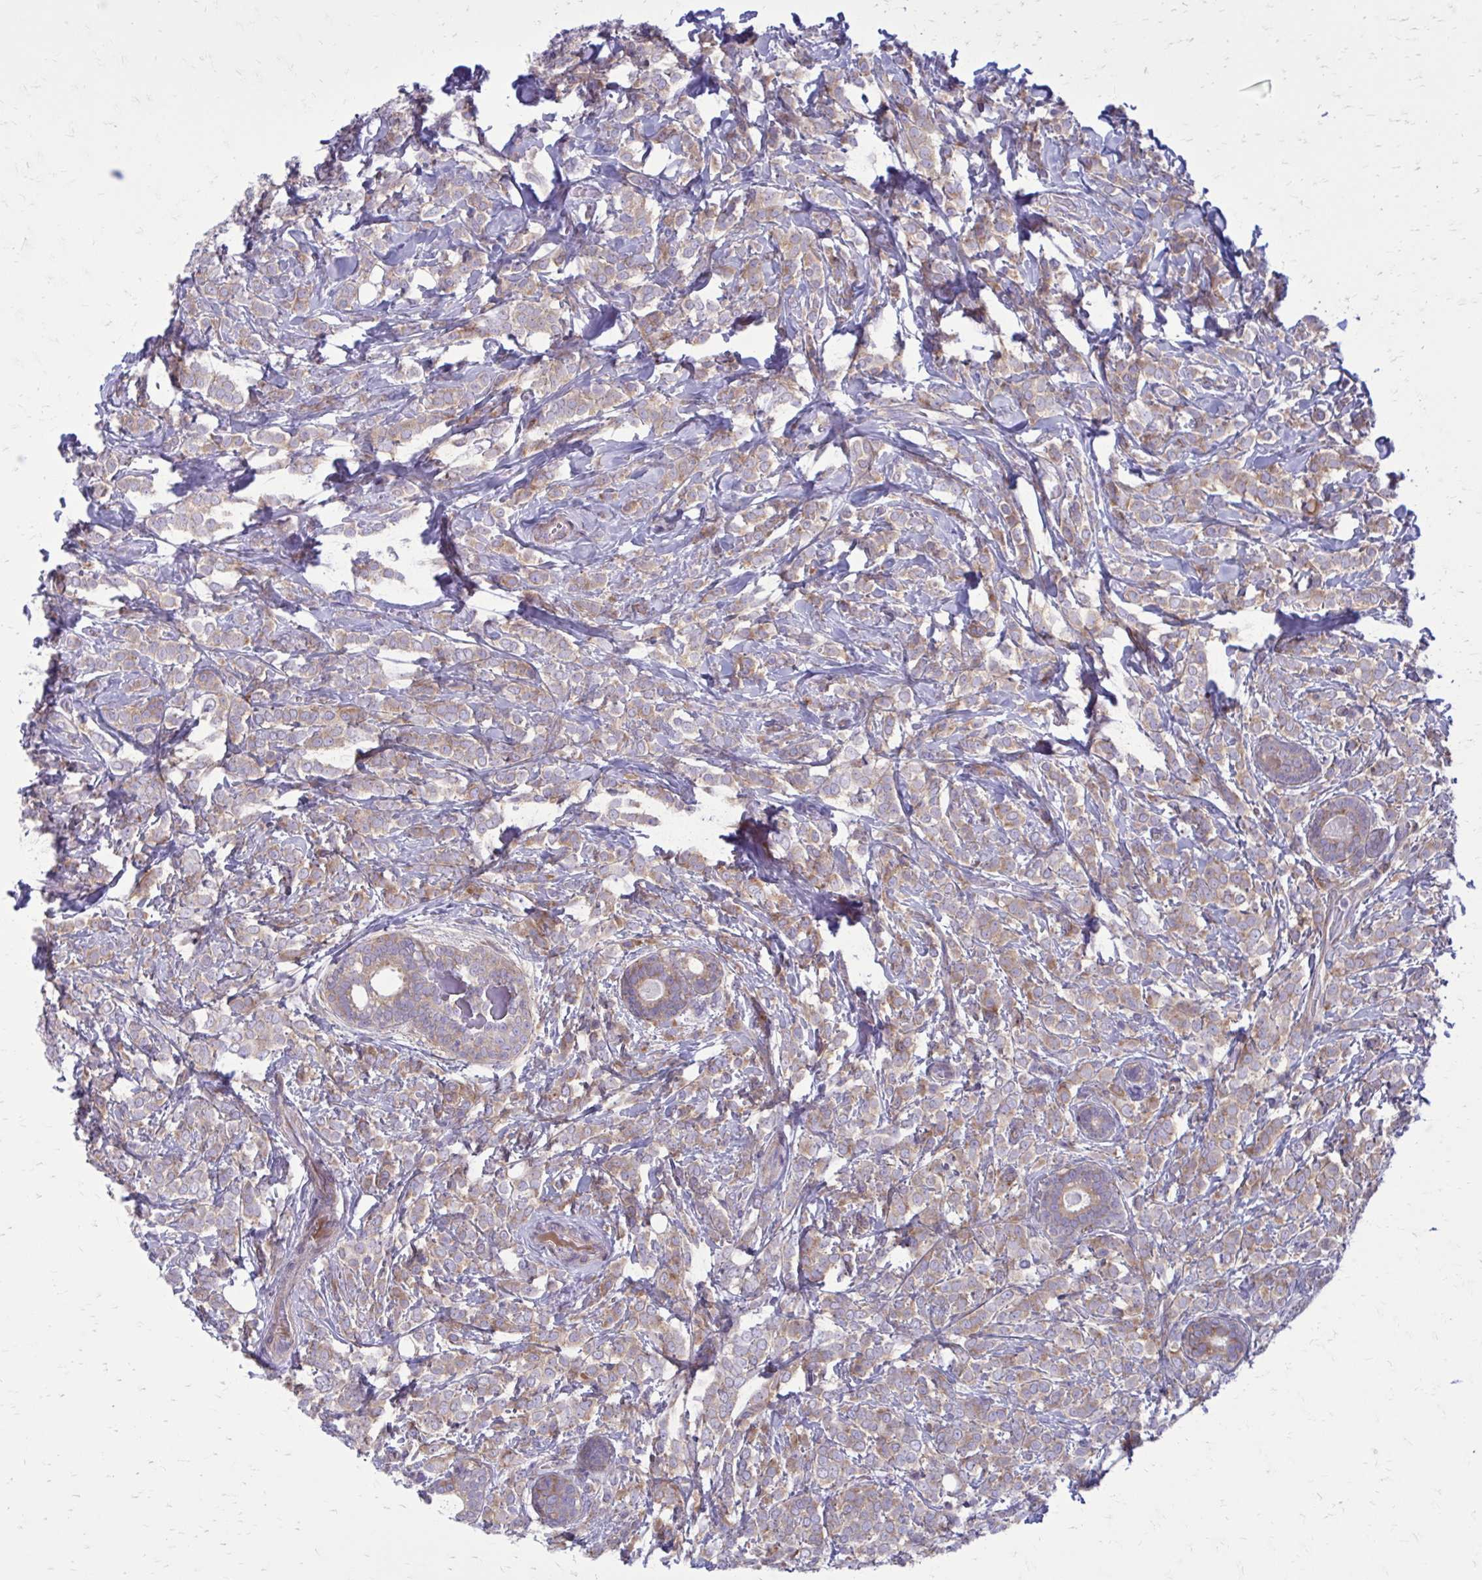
{"staining": {"intensity": "weak", "quantity": ">75%", "location": "cytoplasmic/membranous"}, "tissue": "breast cancer", "cell_type": "Tumor cells", "image_type": "cancer", "snomed": [{"axis": "morphology", "description": "Lobular carcinoma"}, {"axis": "topography", "description": "Breast"}], "caption": "Immunohistochemical staining of lobular carcinoma (breast) demonstrates low levels of weak cytoplasmic/membranous expression in approximately >75% of tumor cells.", "gene": "GIGYF2", "patient": {"sex": "female", "age": 49}}